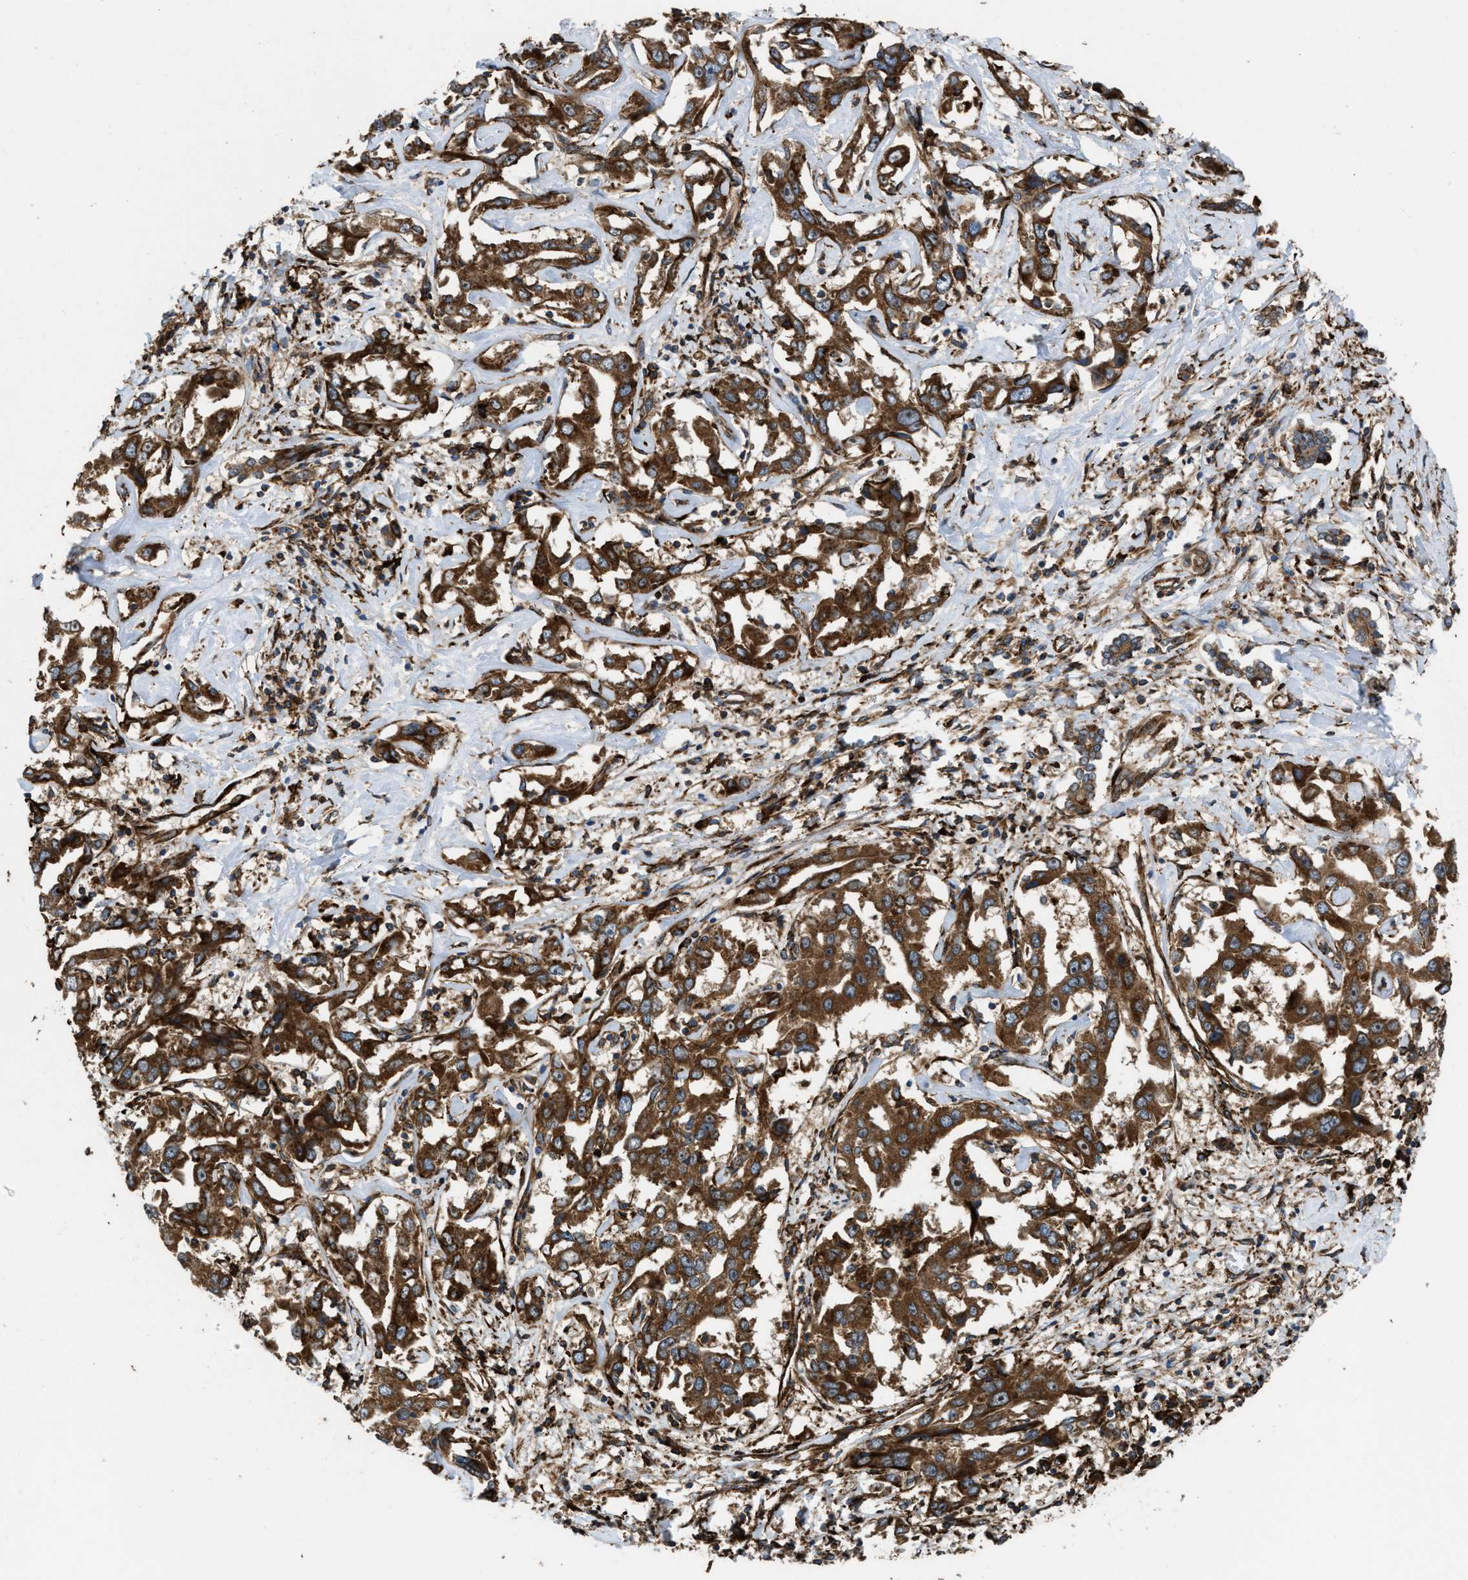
{"staining": {"intensity": "strong", "quantity": ">75%", "location": "cytoplasmic/membranous"}, "tissue": "liver cancer", "cell_type": "Tumor cells", "image_type": "cancer", "snomed": [{"axis": "morphology", "description": "Cholangiocarcinoma"}, {"axis": "topography", "description": "Liver"}], "caption": "Brown immunohistochemical staining in human cholangiocarcinoma (liver) exhibits strong cytoplasmic/membranous expression in approximately >75% of tumor cells. The staining was performed using DAB to visualize the protein expression in brown, while the nuclei were stained in blue with hematoxylin (Magnification: 20x).", "gene": "EGLN1", "patient": {"sex": "male", "age": 59}}